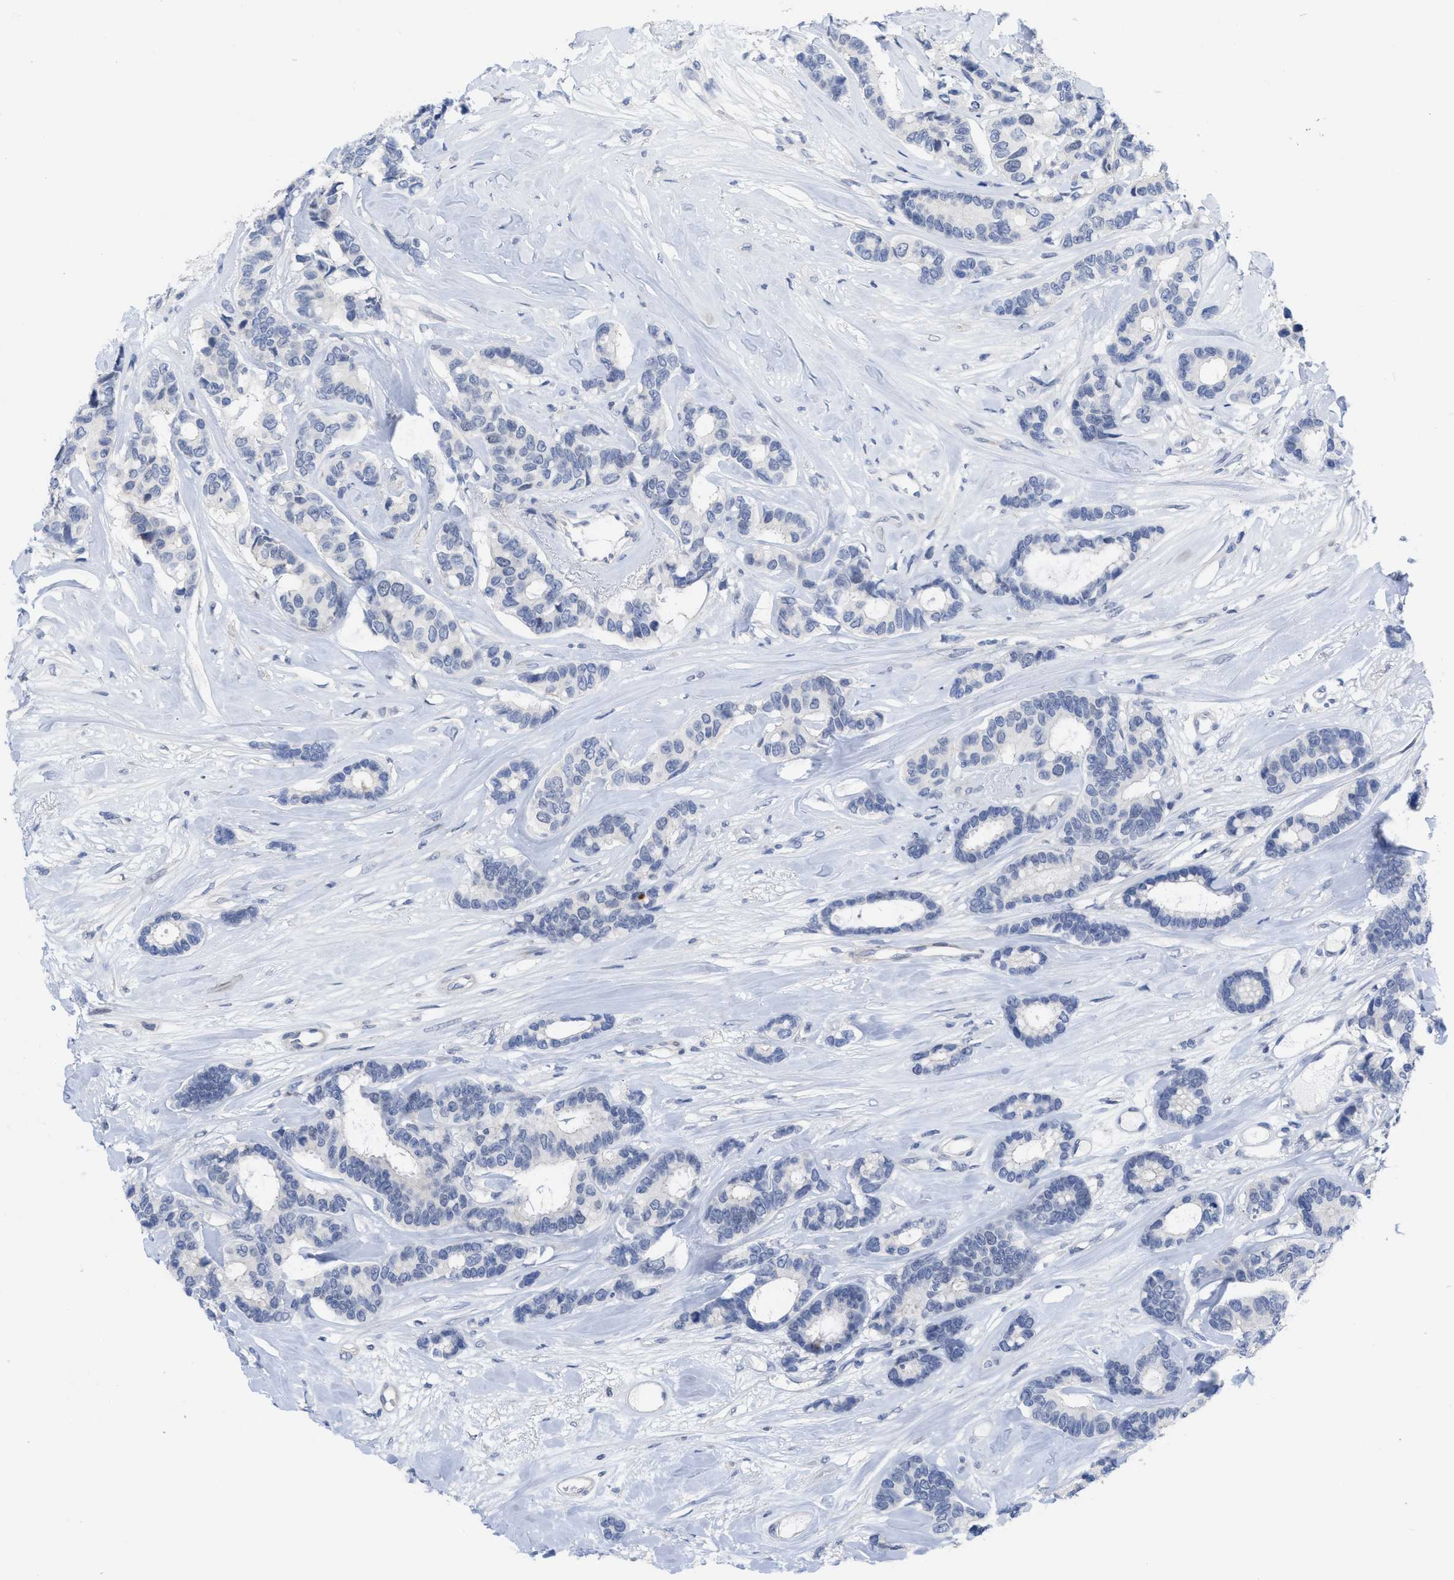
{"staining": {"intensity": "negative", "quantity": "none", "location": "none"}, "tissue": "breast cancer", "cell_type": "Tumor cells", "image_type": "cancer", "snomed": [{"axis": "morphology", "description": "Duct carcinoma"}, {"axis": "topography", "description": "Breast"}], "caption": "An immunohistochemistry image of breast cancer (infiltrating ductal carcinoma) is shown. There is no staining in tumor cells of breast cancer (infiltrating ductal carcinoma).", "gene": "ACKR1", "patient": {"sex": "female", "age": 87}}